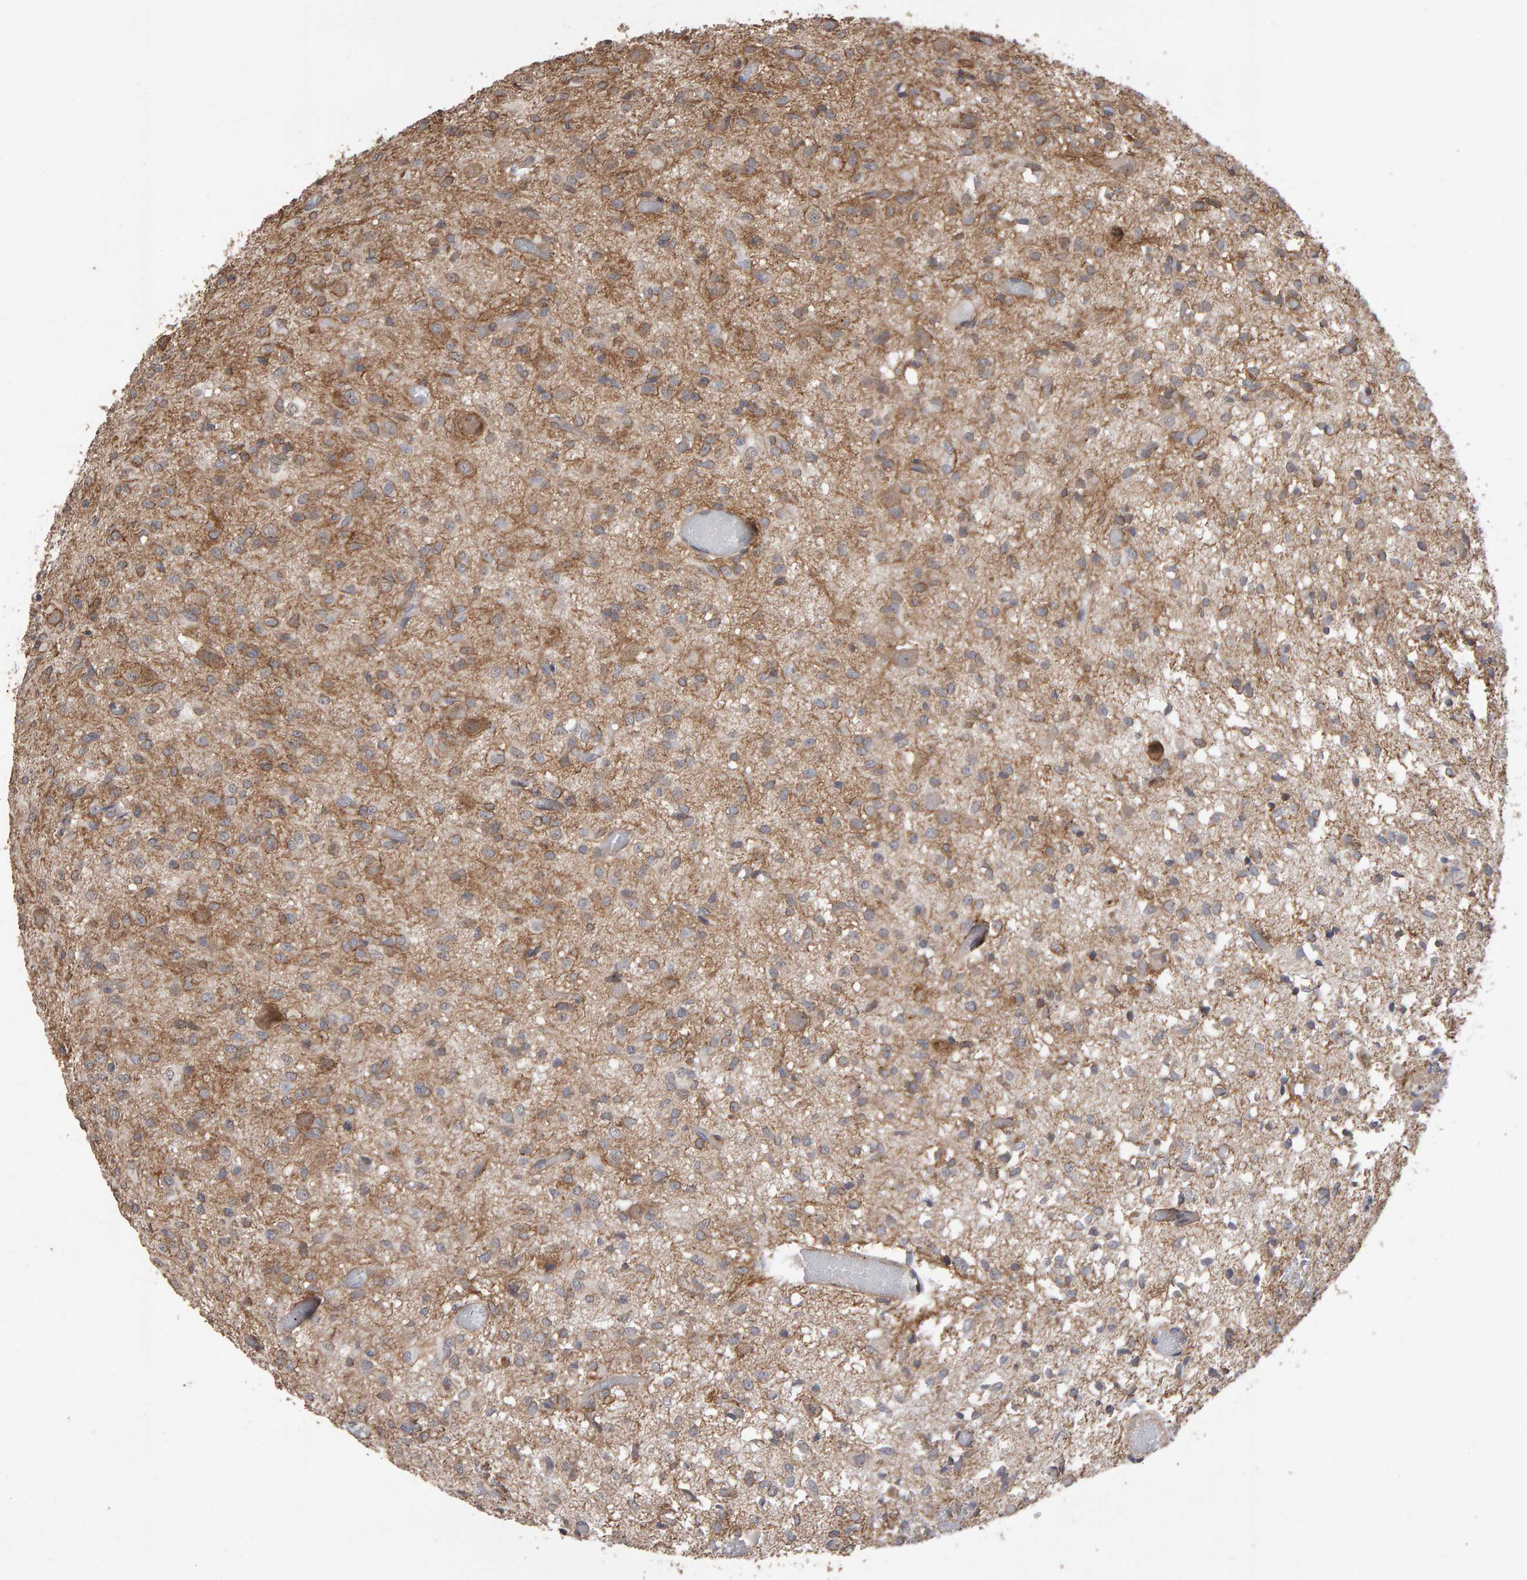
{"staining": {"intensity": "moderate", "quantity": "<25%", "location": "cytoplasmic/membranous"}, "tissue": "glioma", "cell_type": "Tumor cells", "image_type": "cancer", "snomed": [{"axis": "morphology", "description": "Glioma, malignant, High grade"}, {"axis": "topography", "description": "Brain"}], "caption": "Glioma was stained to show a protein in brown. There is low levels of moderate cytoplasmic/membranous expression in approximately <25% of tumor cells.", "gene": "SCRIB", "patient": {"sex": "female", "age": 59}}